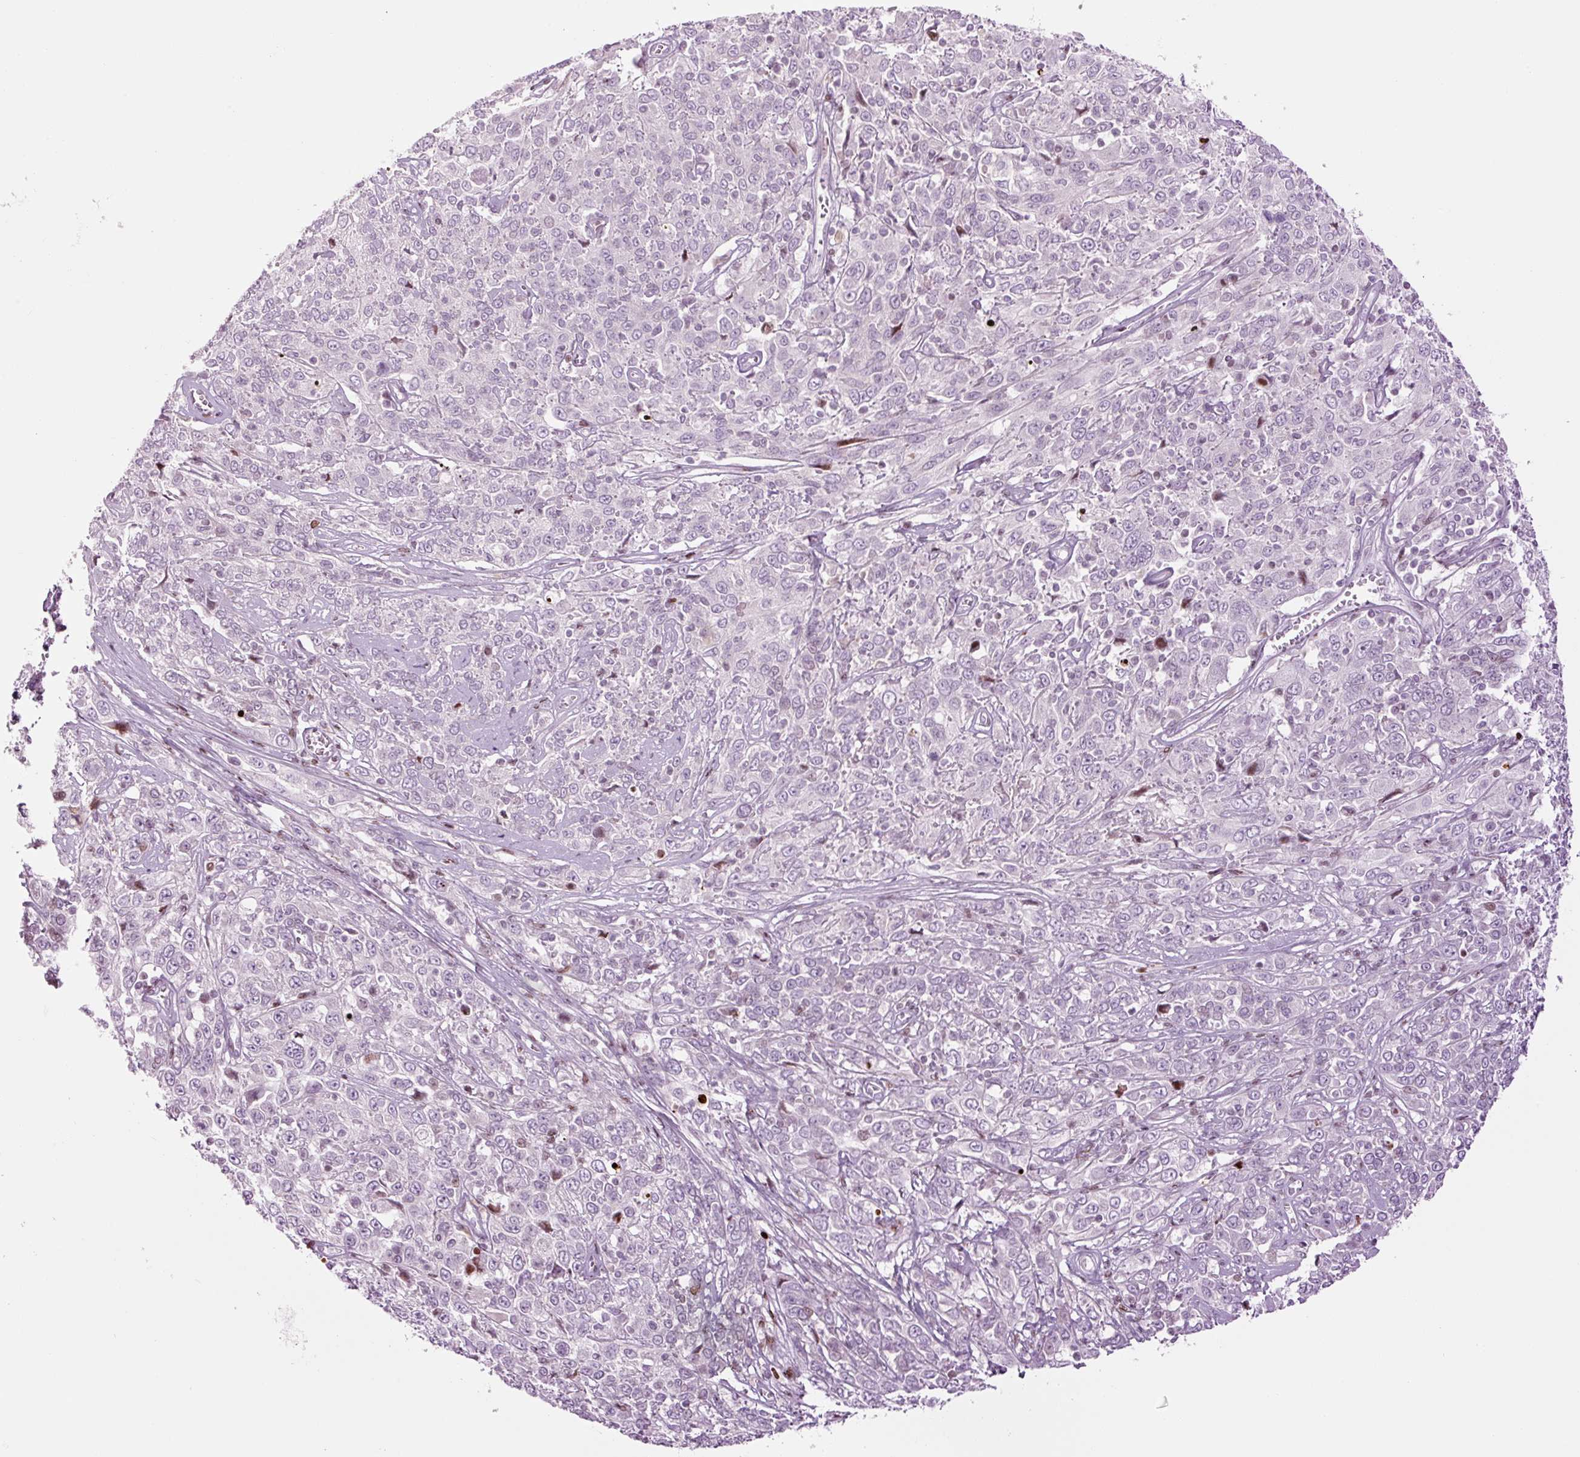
{"staining": {"intensity": "moderate", "quantity": "<25%", "location": "nuclear"}, "tissue": "cervical cancer", "cell_type": "Tumor cells", "image_type": "cancer", "snomed": [{"axis": "morphology", "description": "Squamous cell carcinoma, NOS"}, {"axis": "topography", "description": "Cervix"}], "caption": "Immunohistochemistry photomicrograph of cervical cancer (squamous cell carcinoma) stained for a protein (brown), which exhibits low levels of moderate nuclear staining in about <25% of tumor cells.", "gene": "TMEM177", "patient": {"sex": "female", "age": 46}}